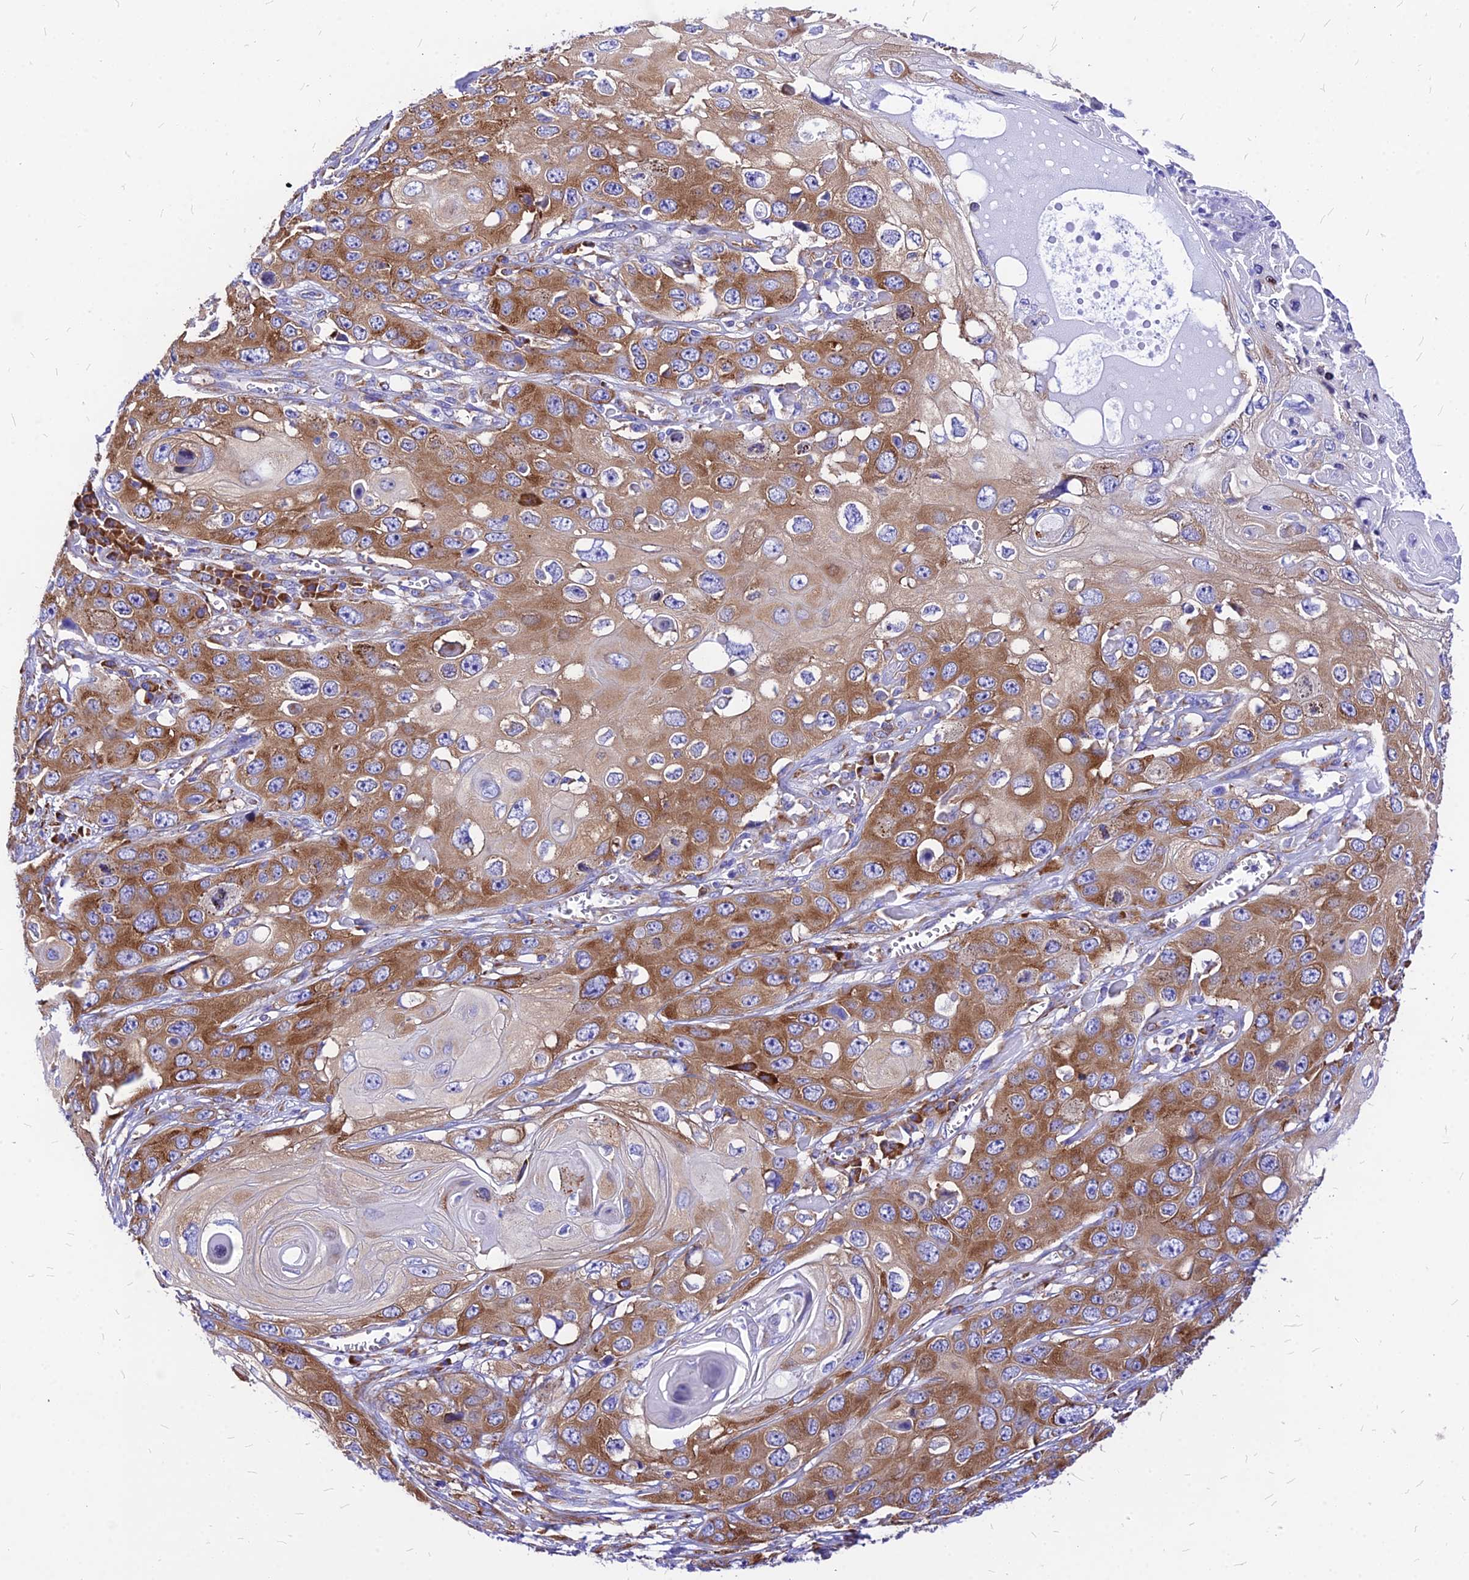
{"staining": {"intensity": "moderate", "quantity": ">75%", "location": "cytoplasmic/membranous"}, "tissue": "skin cancer", "cell_type": "Tumor cells", "image_type": "cancer", "snomed": [{"axis": "morphology", "description": "Squamous cell carcinoma, NOS"}, {"axis": "topography", "description": "Skin"}], "caption": "DAB immunohistochemical staining of human skin squamous cell carcinoma reveals moderate cytoplasmic/membranous protein expression in about >75% of tumor cells.", "gene": "RPL19", "patient": {"sex": "male", "age": 55}}